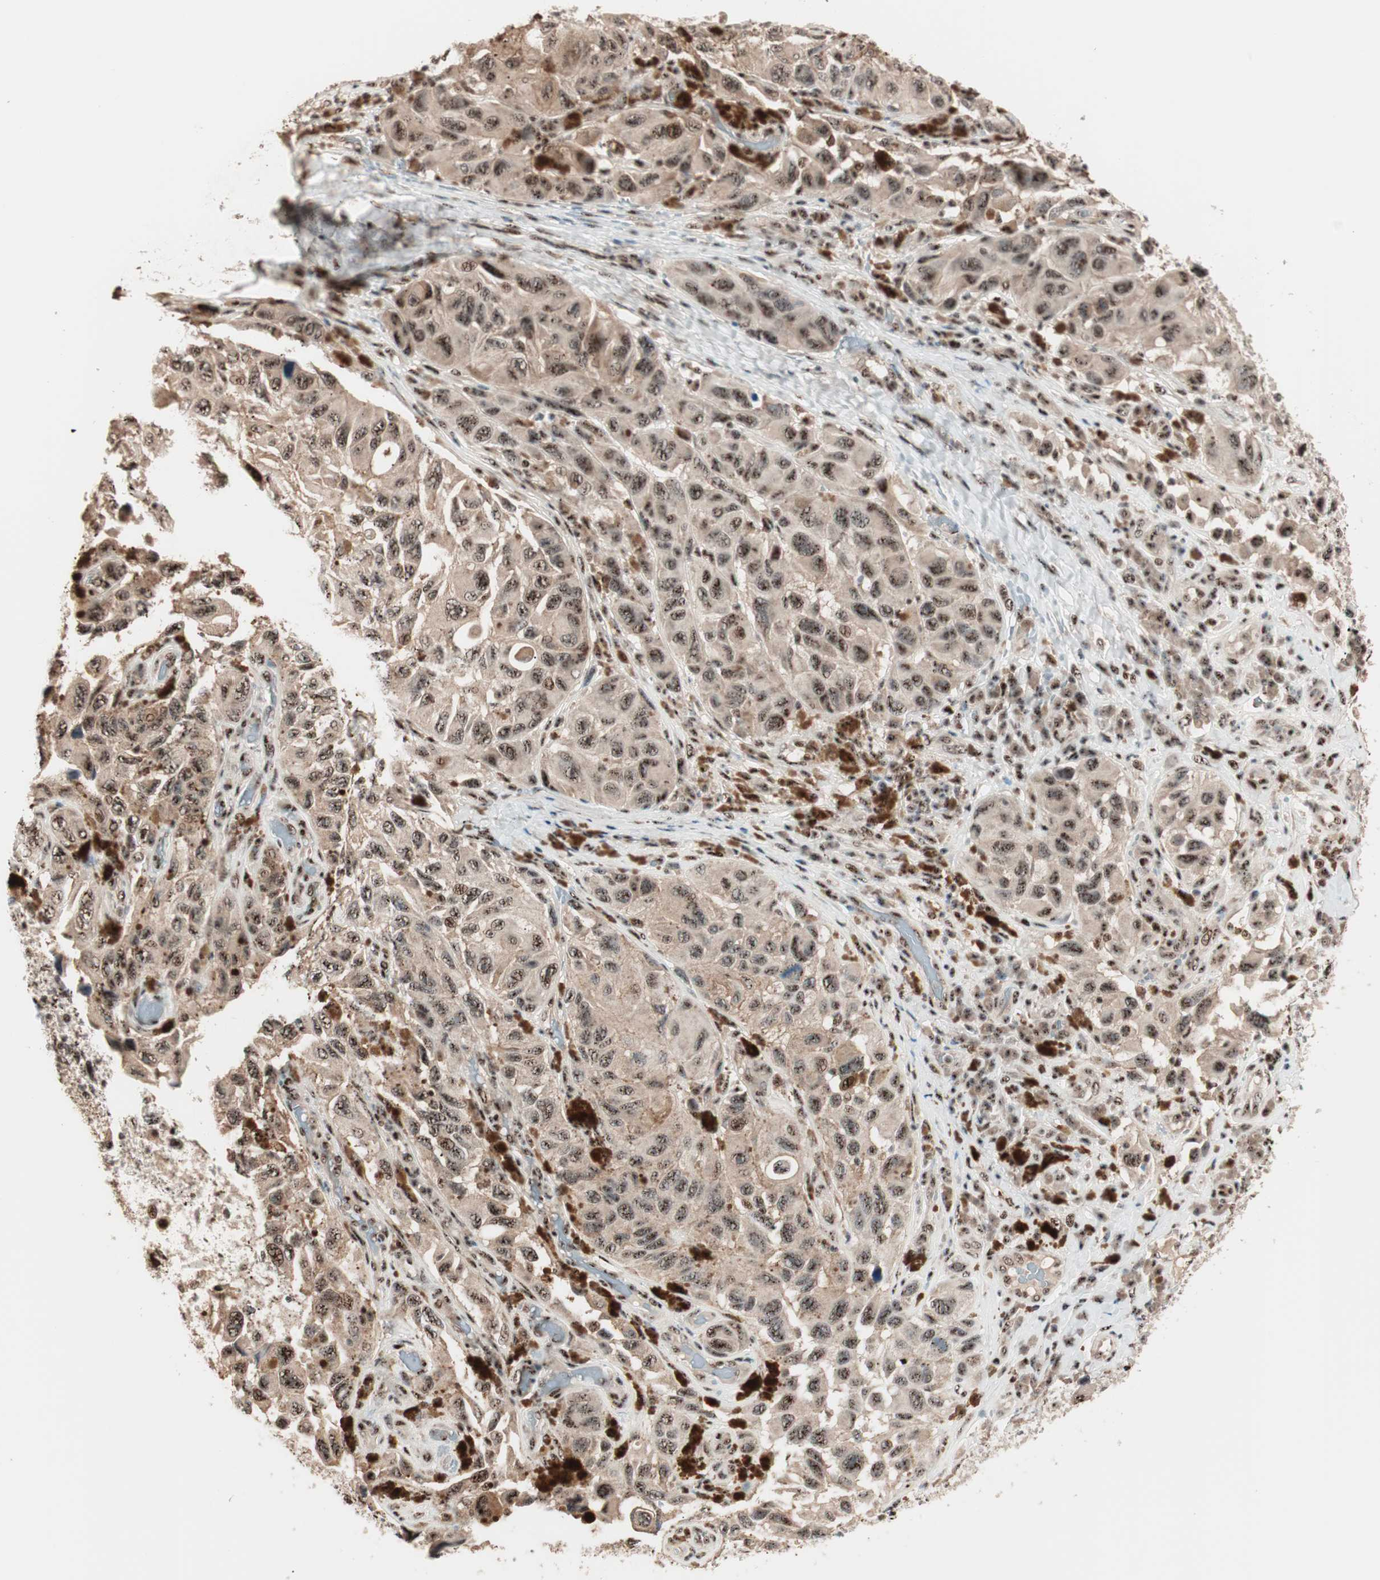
{"staining": {"intensity": "strong", "quantity": ">75%", "location": "cytoplasmic/membranous,nuclear"}, "tissue": "melanoma", "cell_type": "Tumor cells", "image_type": "cancer", "snomed": [{"axis": "morphology", "description": "Malignant melanoma, NOS"}, {"axis": "topography", "description": "Skin"}], "caption": "Protein expression analysis of human melanoma reveals strong cytoplasmic/membranous and nuclear staining in about >75% of tumor cells.", "gene": "NR5A2", "patient": {"sex": "female", "age": 73}}